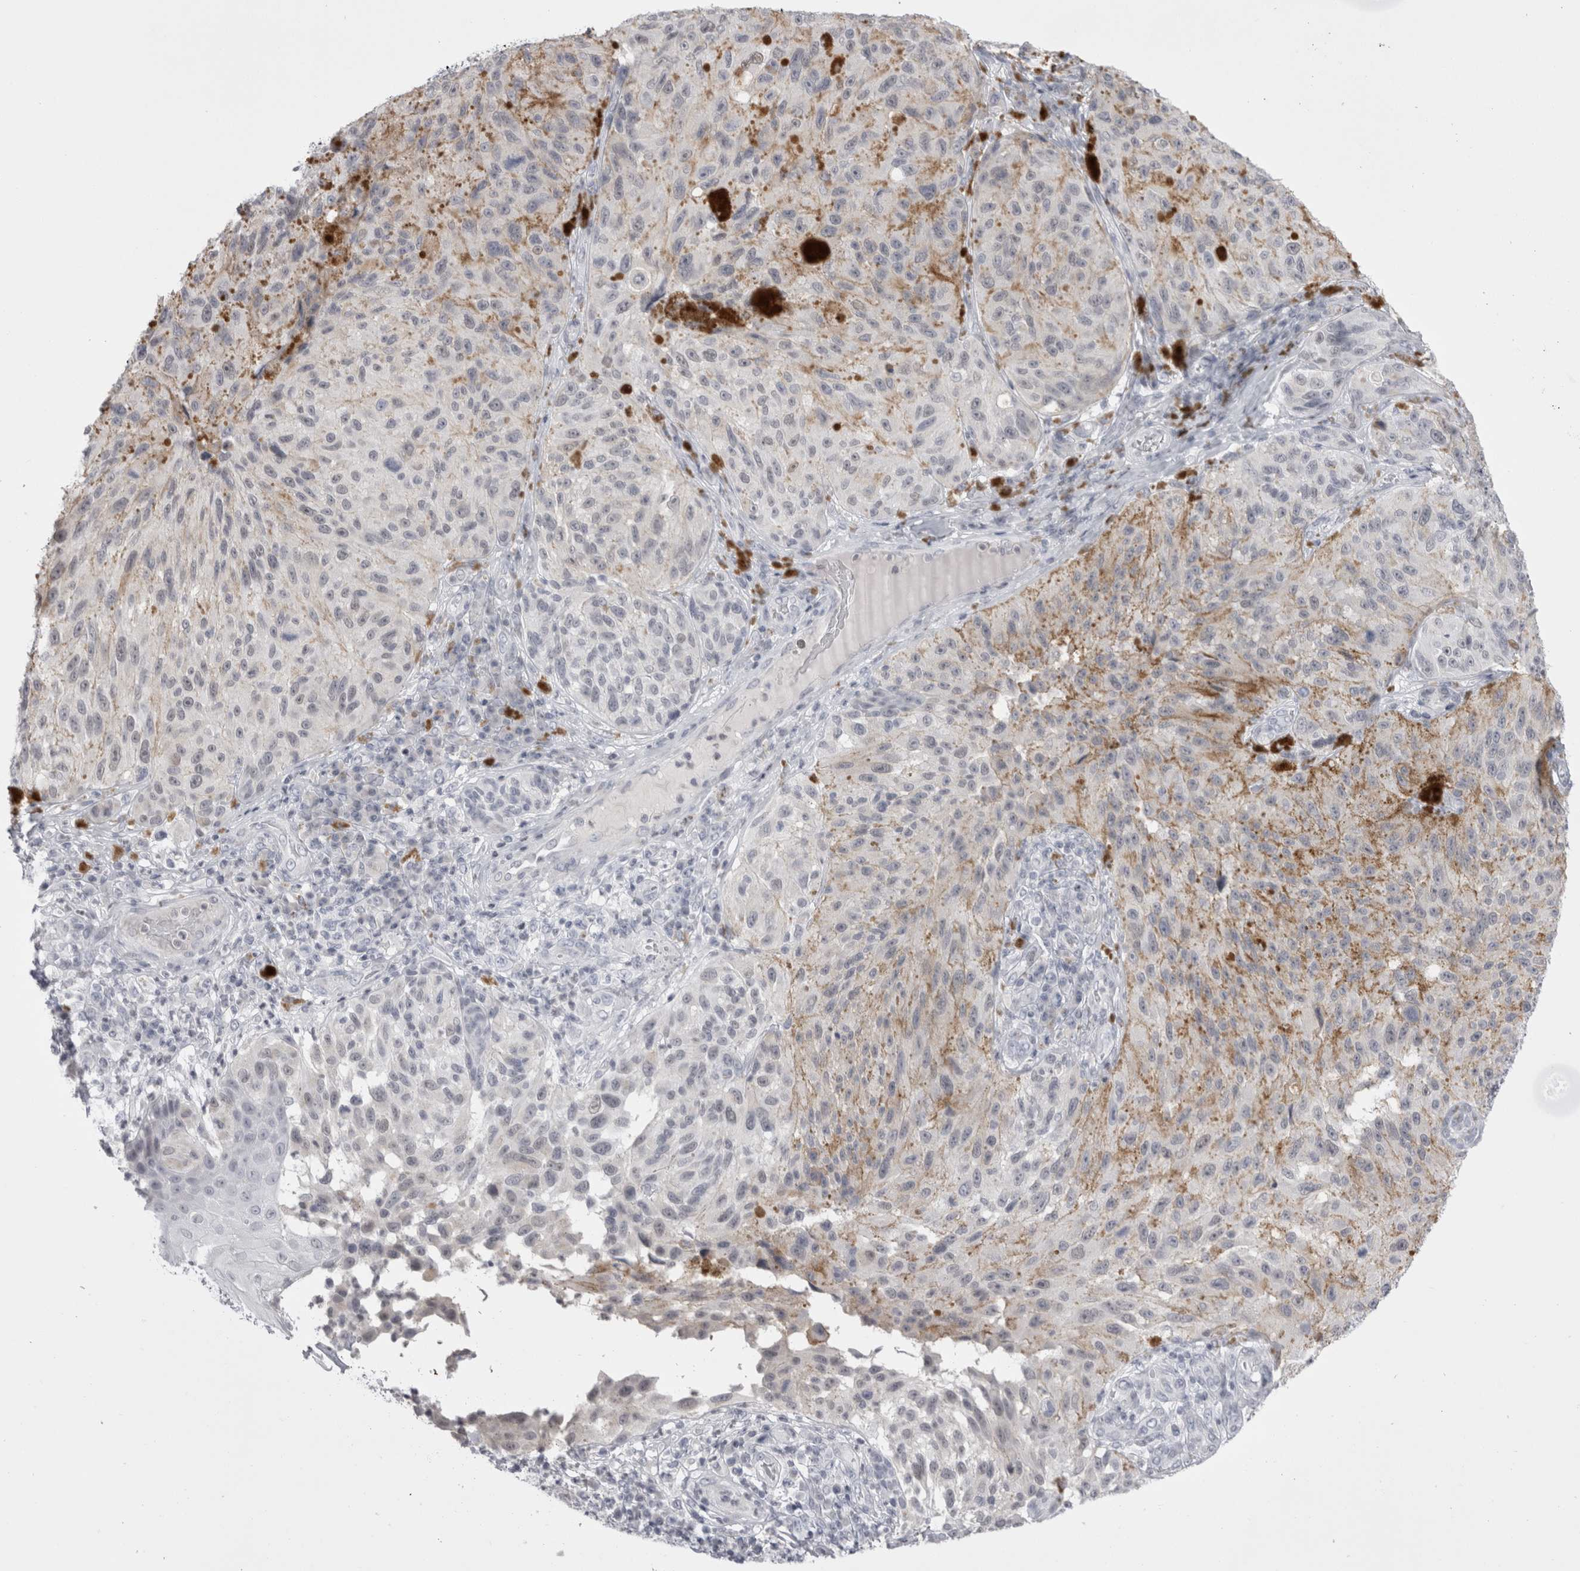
{"staining": {"intensity": "negative", "quantity": "none", "location": "none"}, "tissue": "melanoma", "cell_type": "Tumor cells", "image_type": "cancer", "snomed": [{"axis": "morphology", "description": "Malignant melanoma, NOS"}, {"axis": "topography", "description": "Skin"}], "caption": "Malignant melanoma was stained to show a protein in brown. There is no significant positivity in tumor cells.", "gene": "FNDC8", "patient": {"sex": "female", "age": 73}}